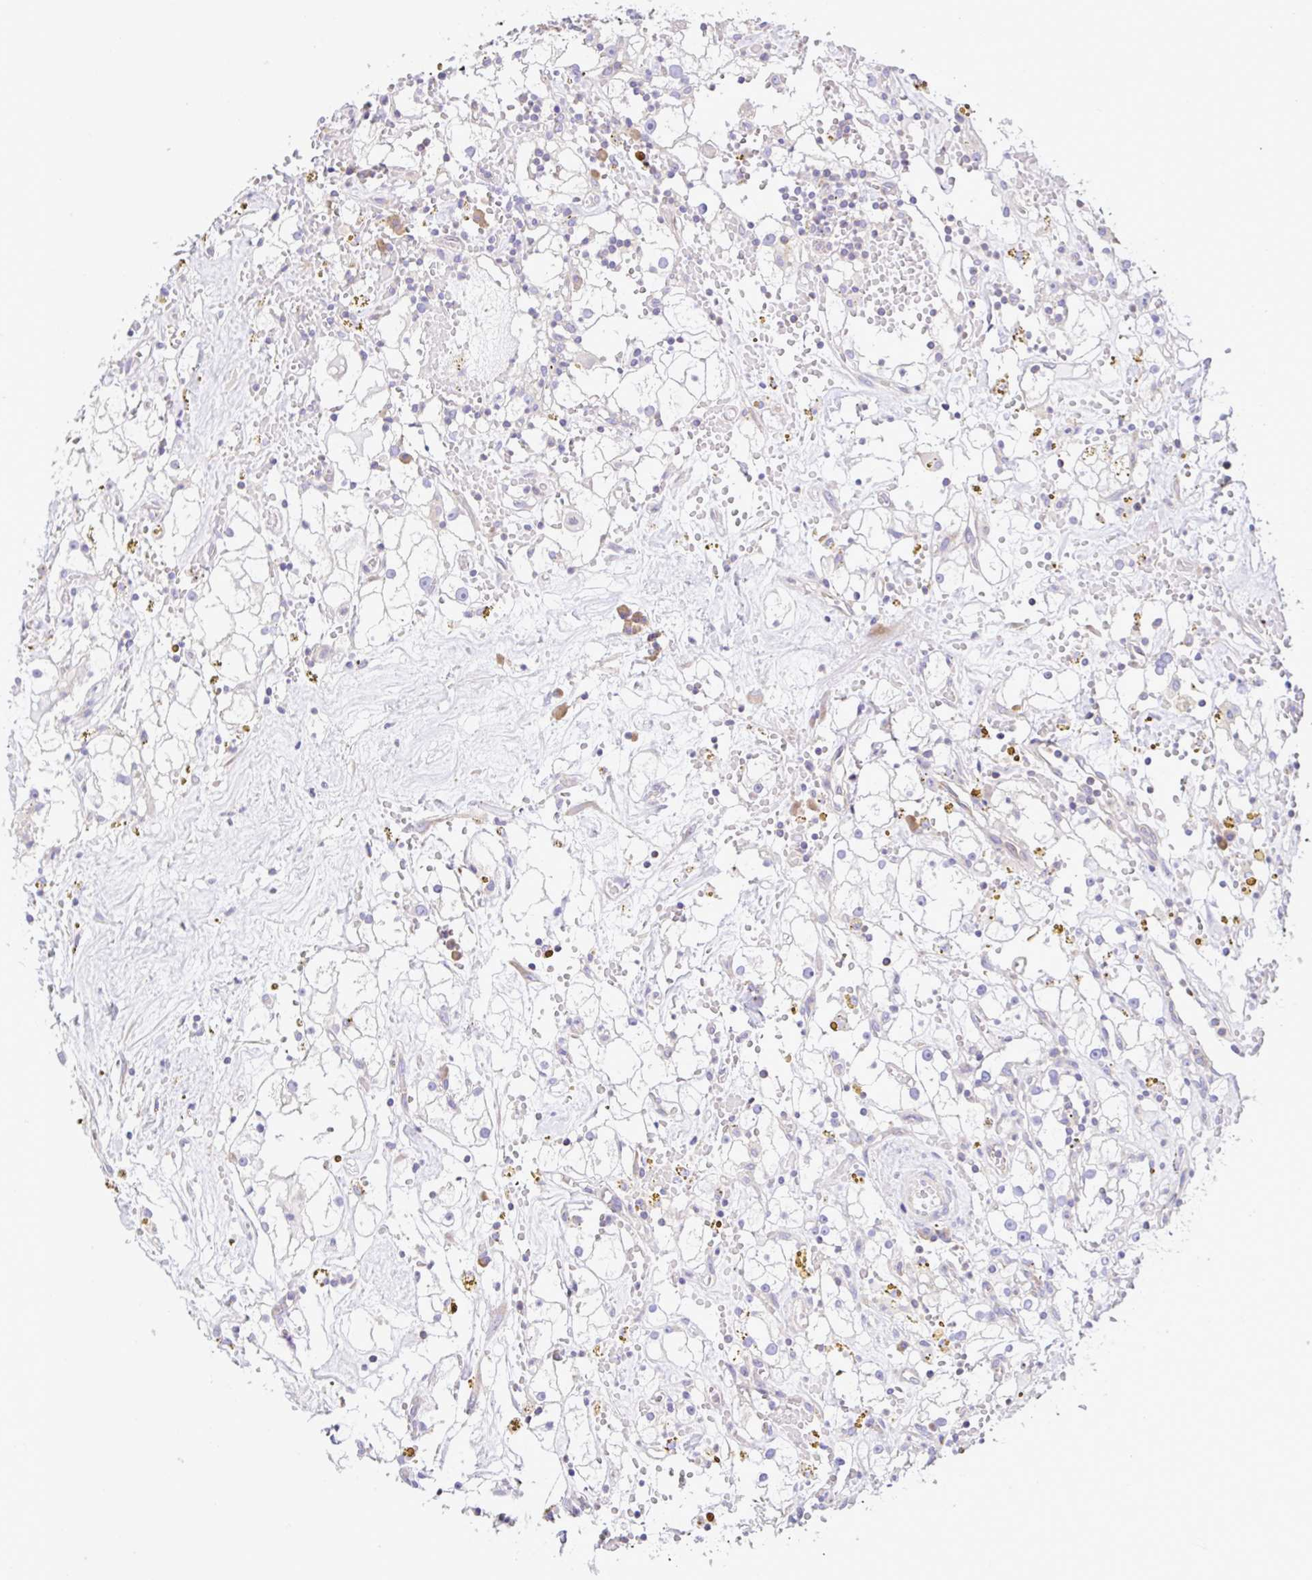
{"staining": {"intensity": "negative", "quantity": "none", "location": "none"}, "tissue": "renal cancer", "cell_type": "Tumor cells", "image_type": "cancer", "snomed": [{"axis": "morphology", "description": "Adenocarcinoma, NOS"}, {"axis": "topography", "description": "Kidney"}], "caption": "Immunohistochemistry micrograph of neoplastic tissue: adenocarcinoma (renal) stained with DAB demonstrates no significant protein expression in tumor cells.", "gene": "GFPT2", "patient": {"sex": "male", "age": 56}}